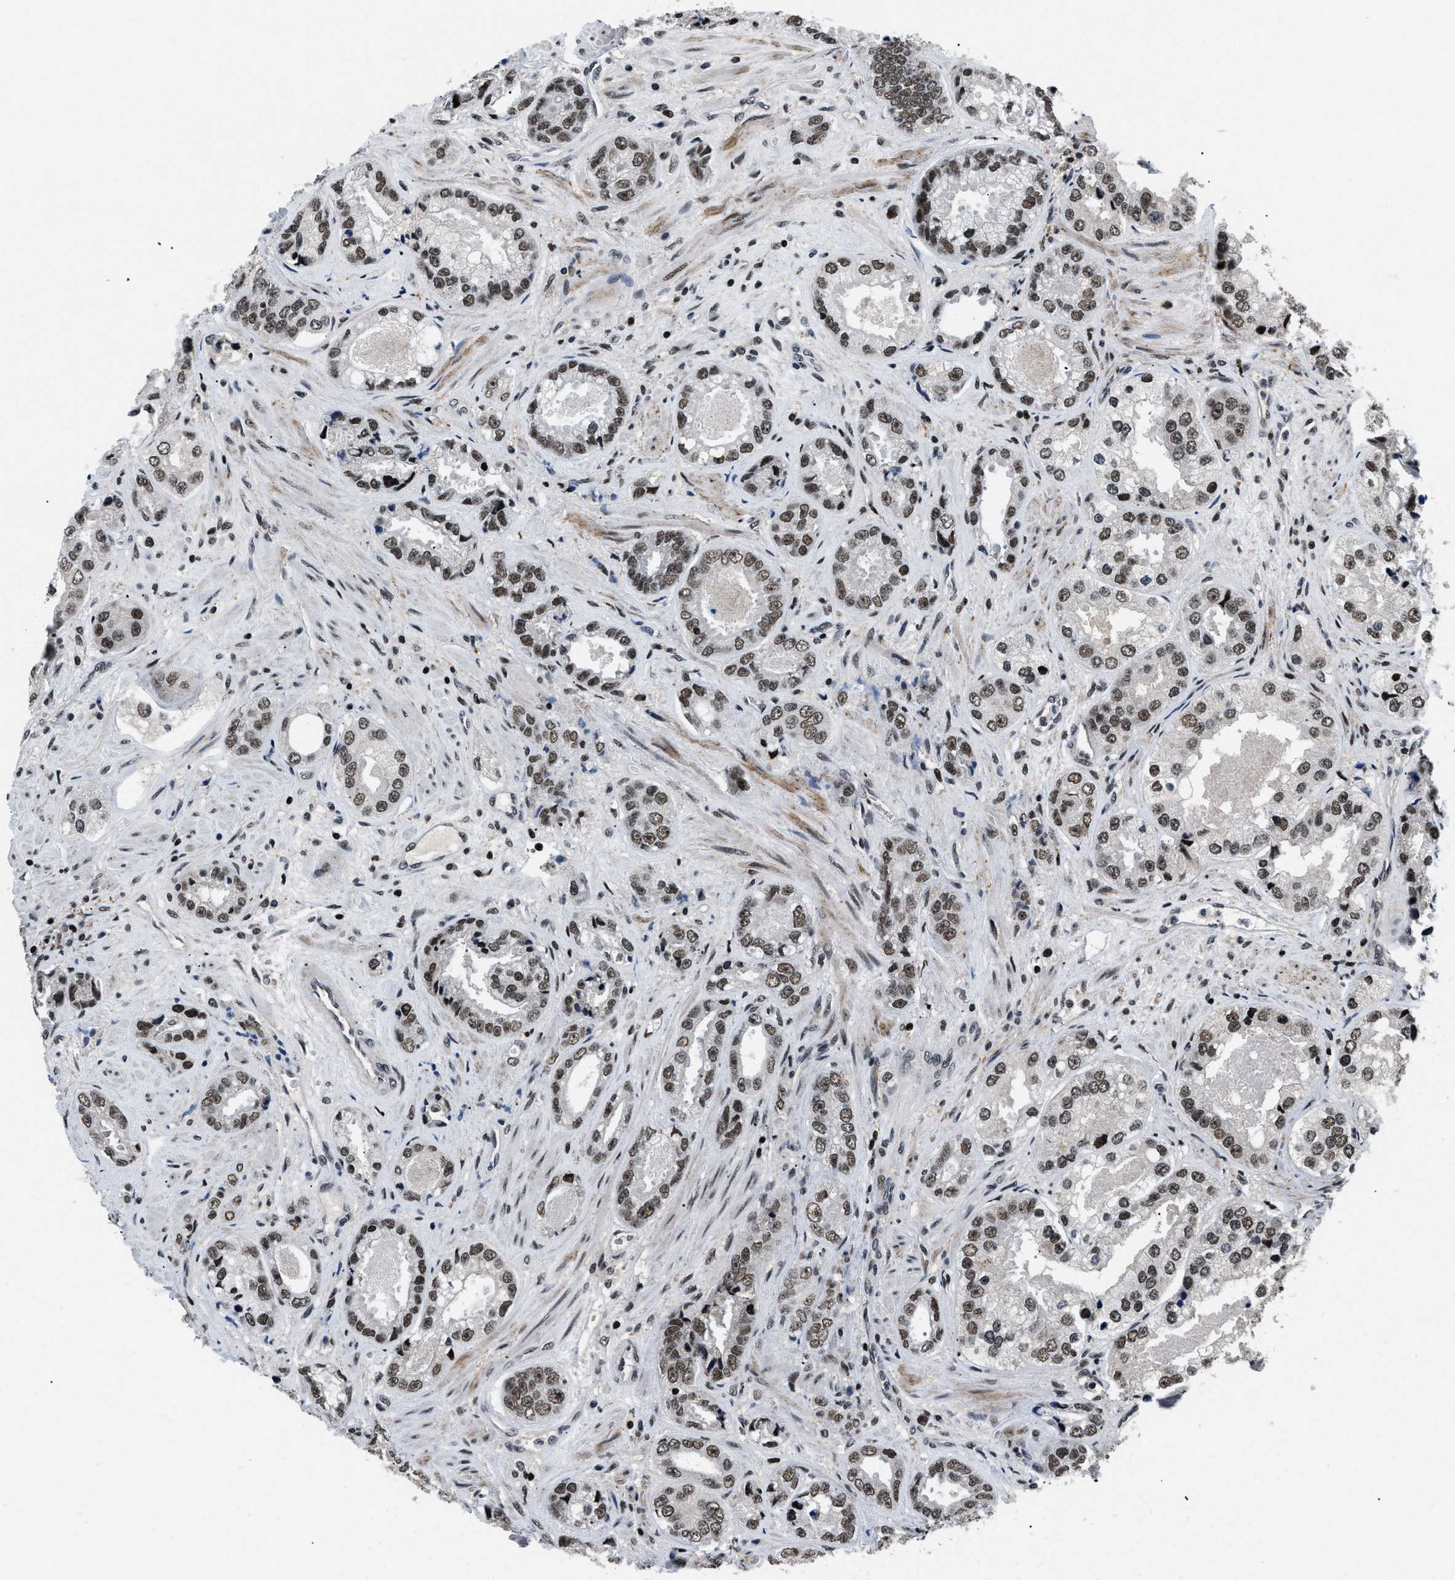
{"staining": {"intensity": "strong", "quantity": ">75%", "location": "nuclear"}, "tissue": "prostate cancer", "cell_type": "Tumor cells", "image_type": "cancer", "snomed": [{"axis": "morphology", "description": "Adenocarcinoma, High grade"}, {"axis": "topography", "description": "Prostate"}], "caption": "There is high levels of strong nuclear positivity in tumor cells of prostate cancer, as demonstrated by immunohistochemical staining (brown color).", "gene": "SMARCB1", "patient": {"sex": "male", "age": 61}}